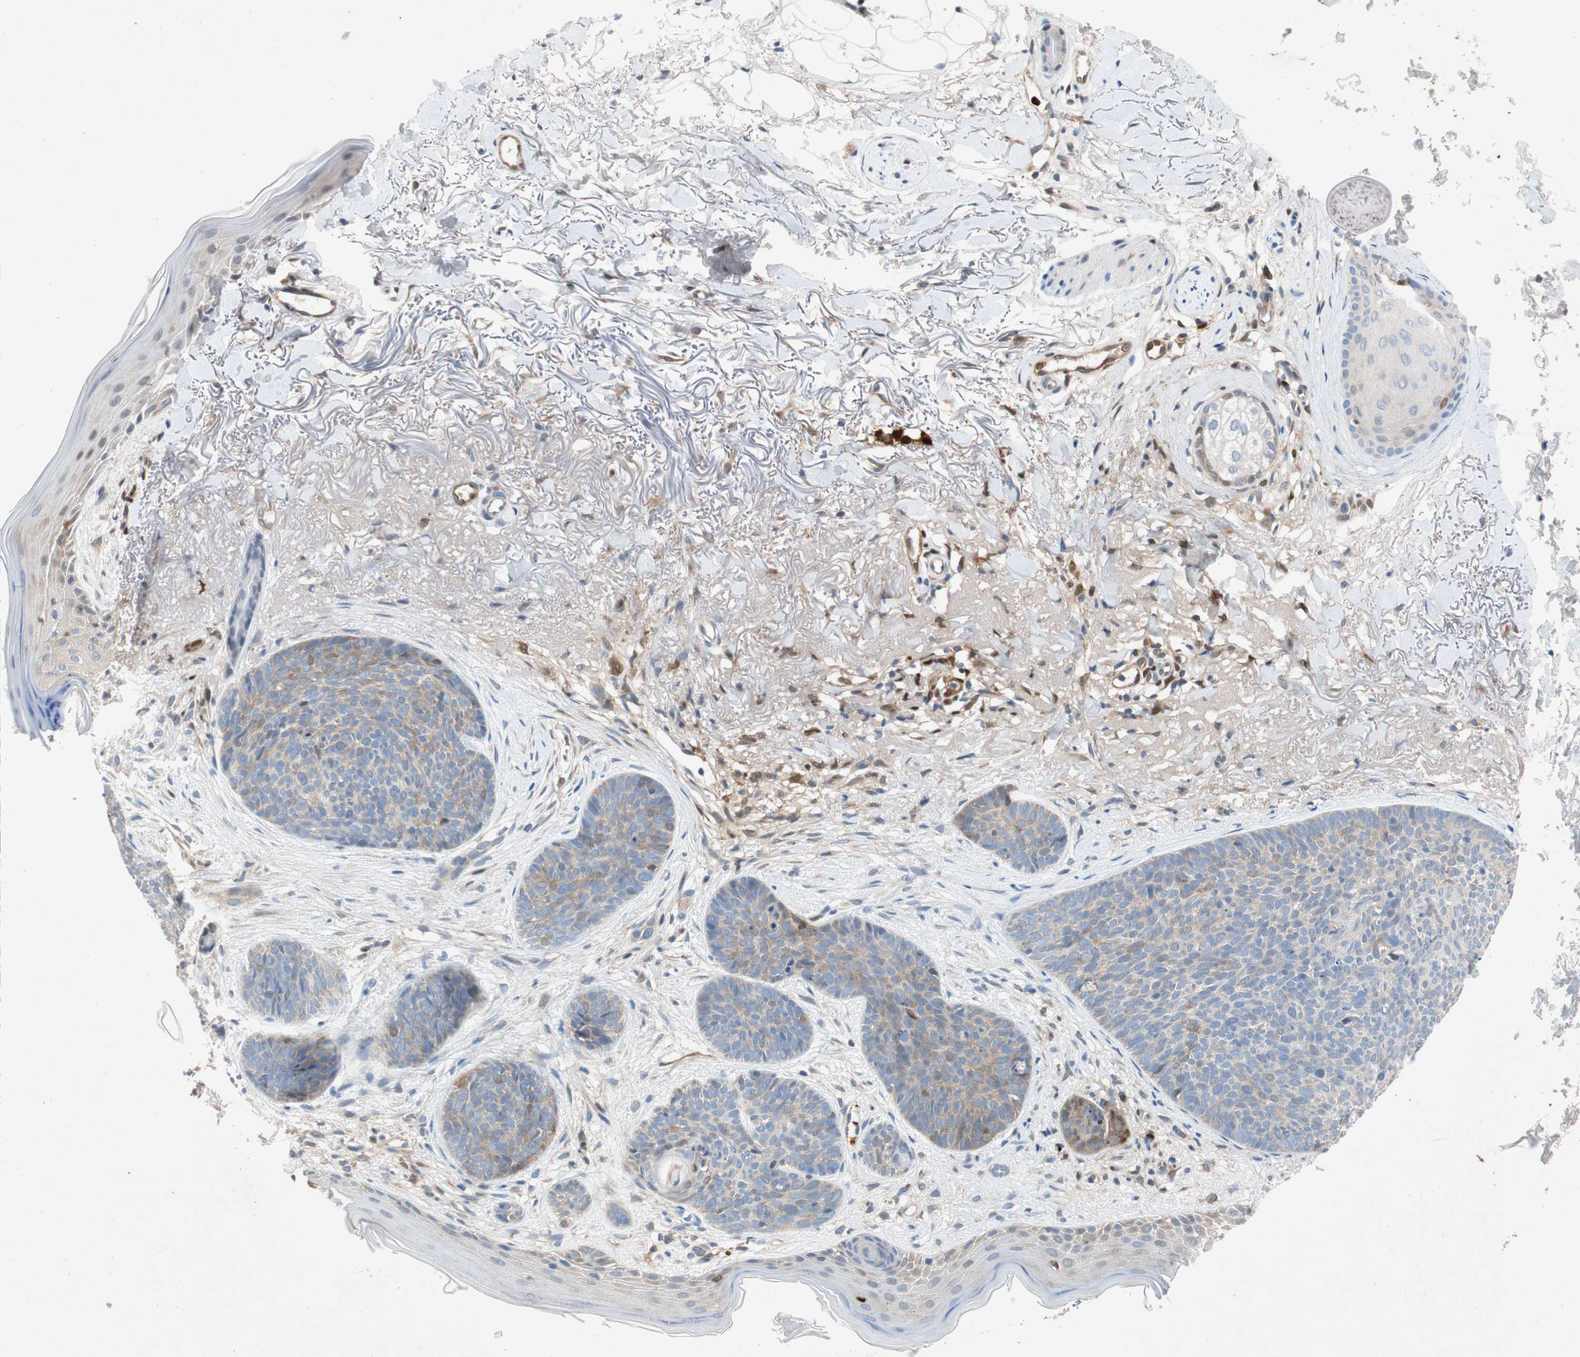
{"staining": {"intensity": "weak", "quantity": "25%-75%", "location": "cytoplasmic/membranous"}, "tissue": "skin cancer", "cell_type": "Tumor cells", "image_type": "cancer", "snomed": [{"axis": "morphology", "description": "Normal tissue, NOS"}, {"axis": "morphology", "description": "Basal cell carcinoma"}, {"axis": "topography", "description": "Skin"}], "caption": "This histopathology image reveals skin basal cell carcinoma stained with immunohistochemistry to label a protein in brown. The cytoplasmic/membranous of tumor cells show weak positivity for the protein. Nuclei are counter-stained blue.", "gene": "RELB", "patient": {"sex": "female", "age": 70}}